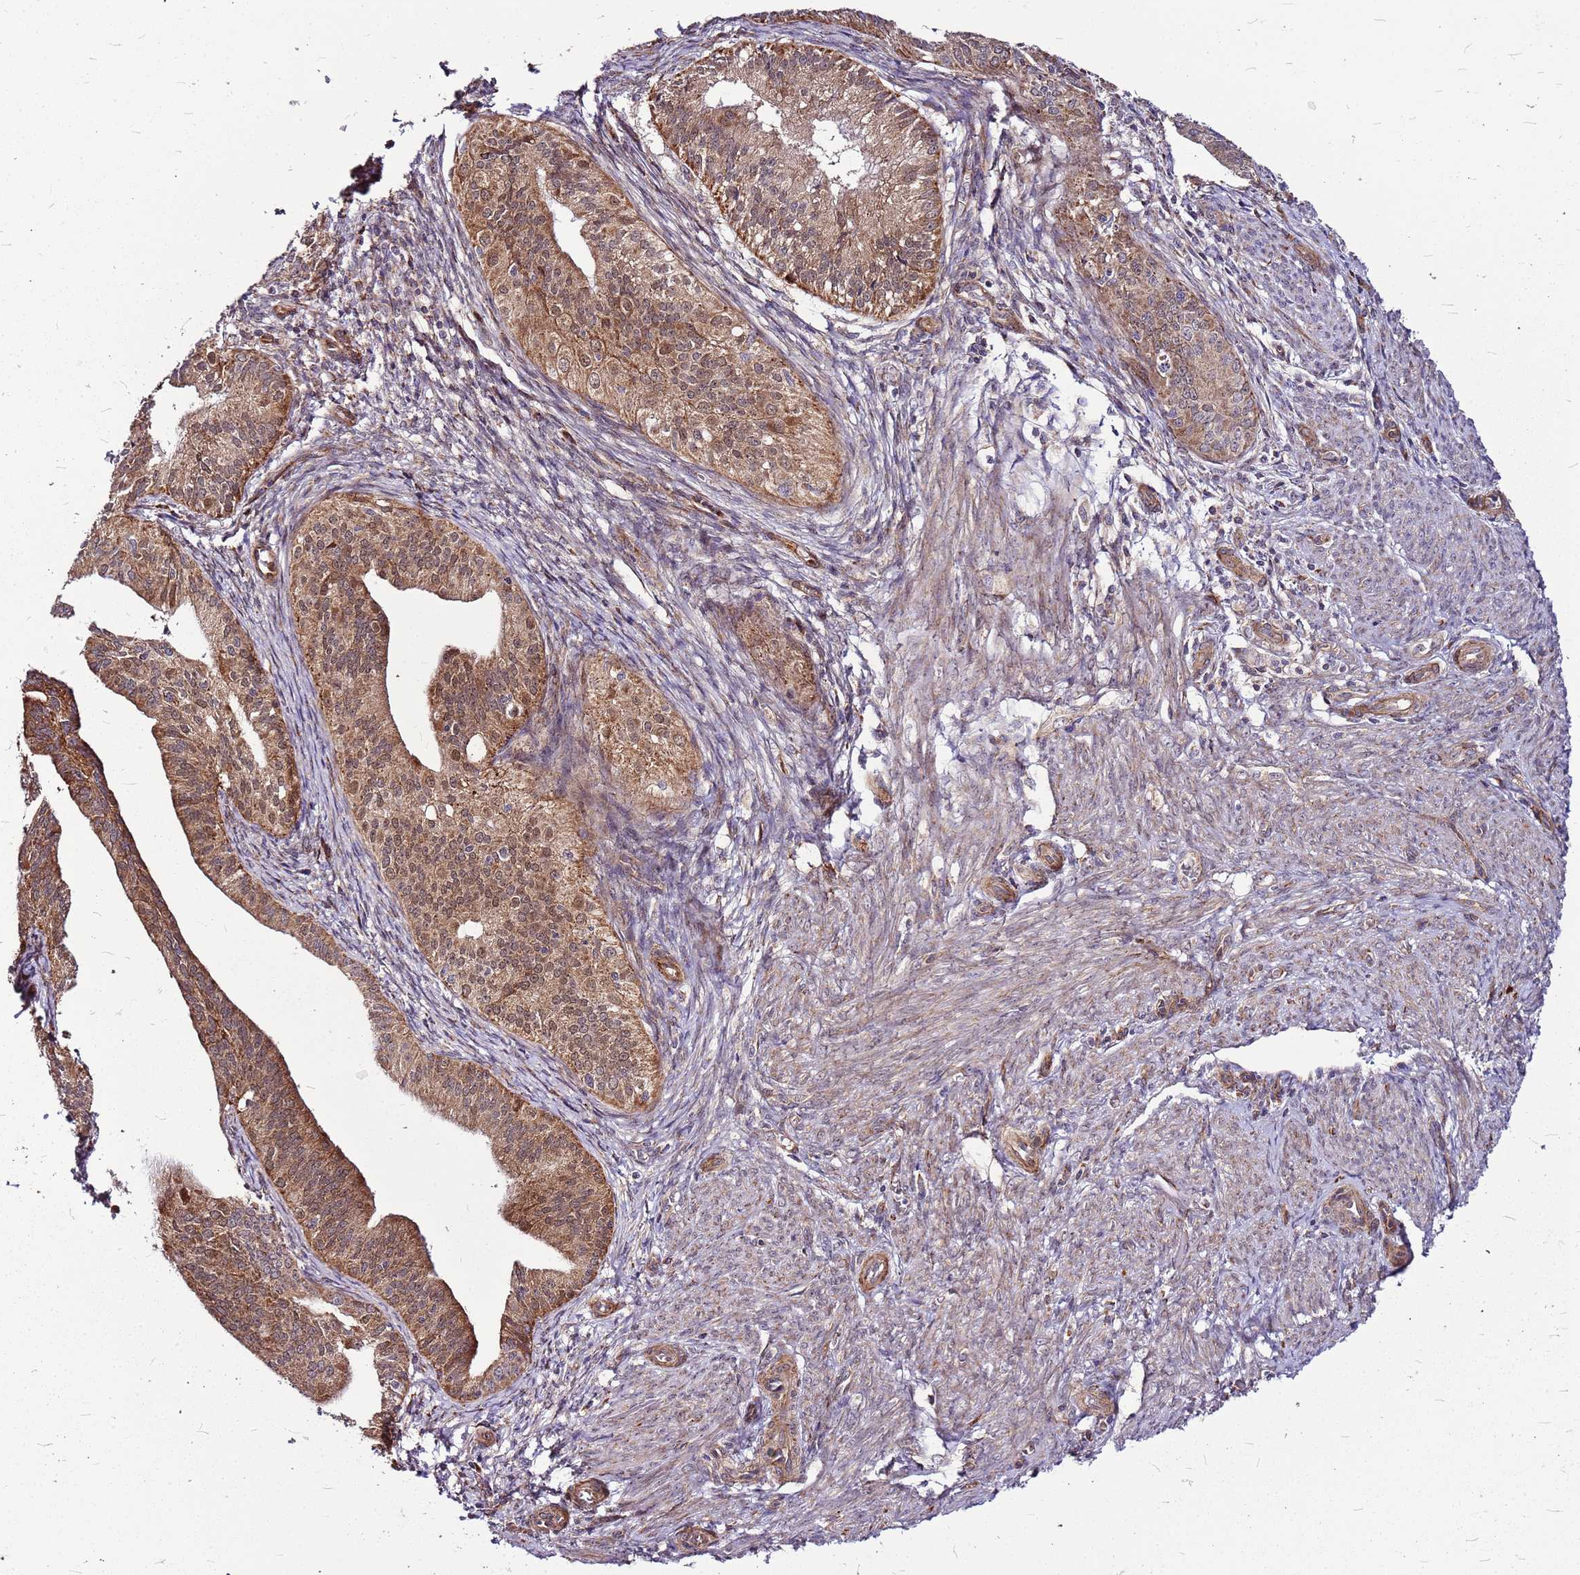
{"staining": {"intensity": "moderate", "quantity": ">75%", "location": "cytoplasmic/membranous,nuclear"}, "tissue": "endometrial cancer", "cell_type": "Tumor cells", "image_type": "cancer", "snomed": [{"axis": "morphology", "description": "Adenocarcinoma, NOS"}, {"axis": "topography", "description": "Endometrium"}], "caption": "Tumor cells display medium levels of moderate cytoplasmic/membranous and nuclear staining in about >75% of cells in human endometrial cancer.", "gene": "OR51T1", "patient": {"sex": "female", "age": 50}}